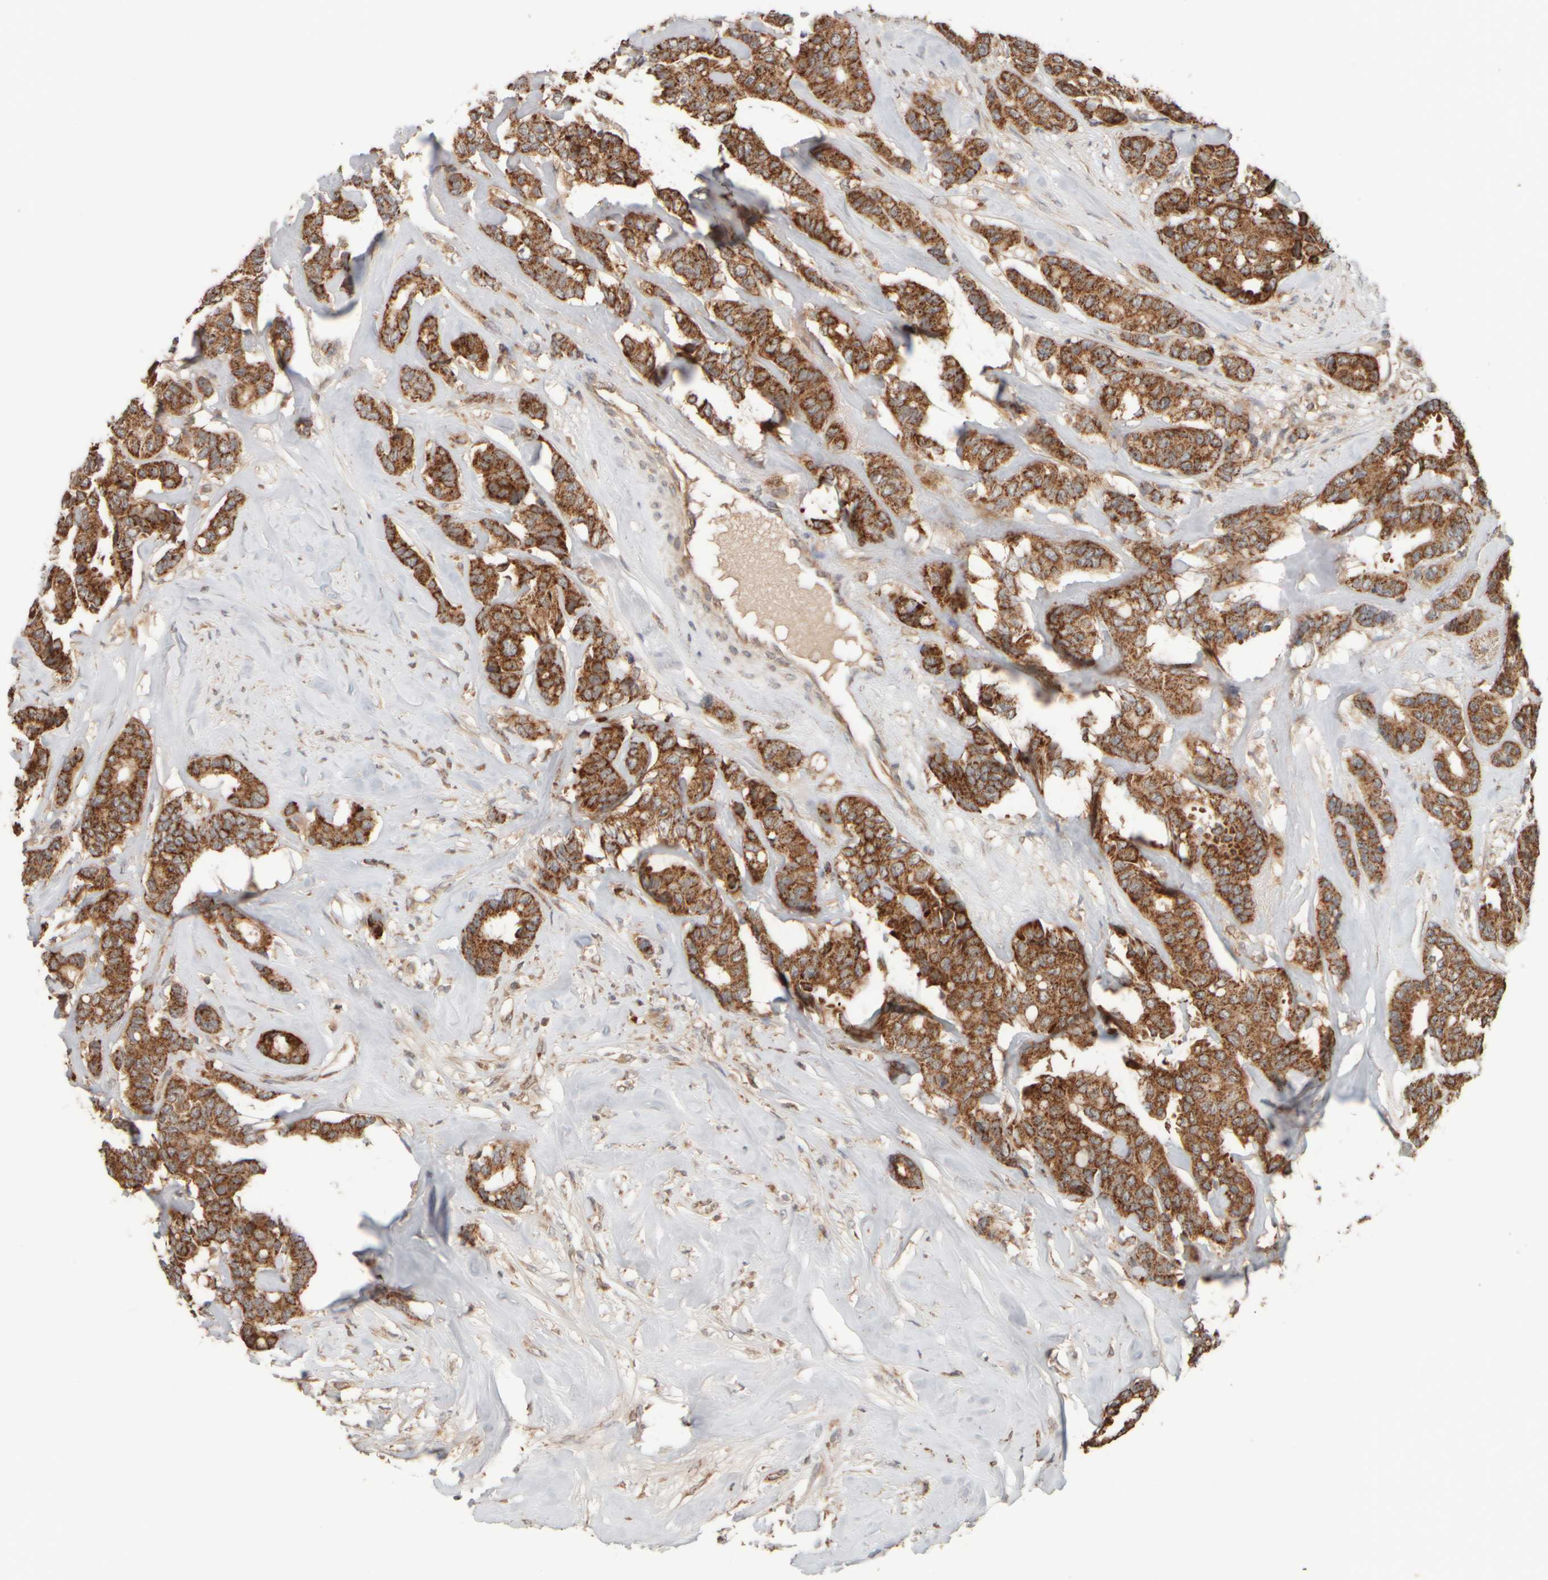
{"staining": {"intensity": "strong", "quantity": ">75%", "location": "cytoplasmic/membranous"}, "tissue": "breast cancer", "cell_type": "Tumor cells", "image_type": "cancer", "snomed": [{"axis": "morphology", "description": "Duct carcinoma"}, {"axis": "topography", "description": "Breast"}], "caption": "Human breast cancer (infiltrating ductal carcinoma) stained with a protein marker shows strong staining in tumor cells.", "gene": "EIF2B3", "patient": {"sex": "female", "age": 87}}